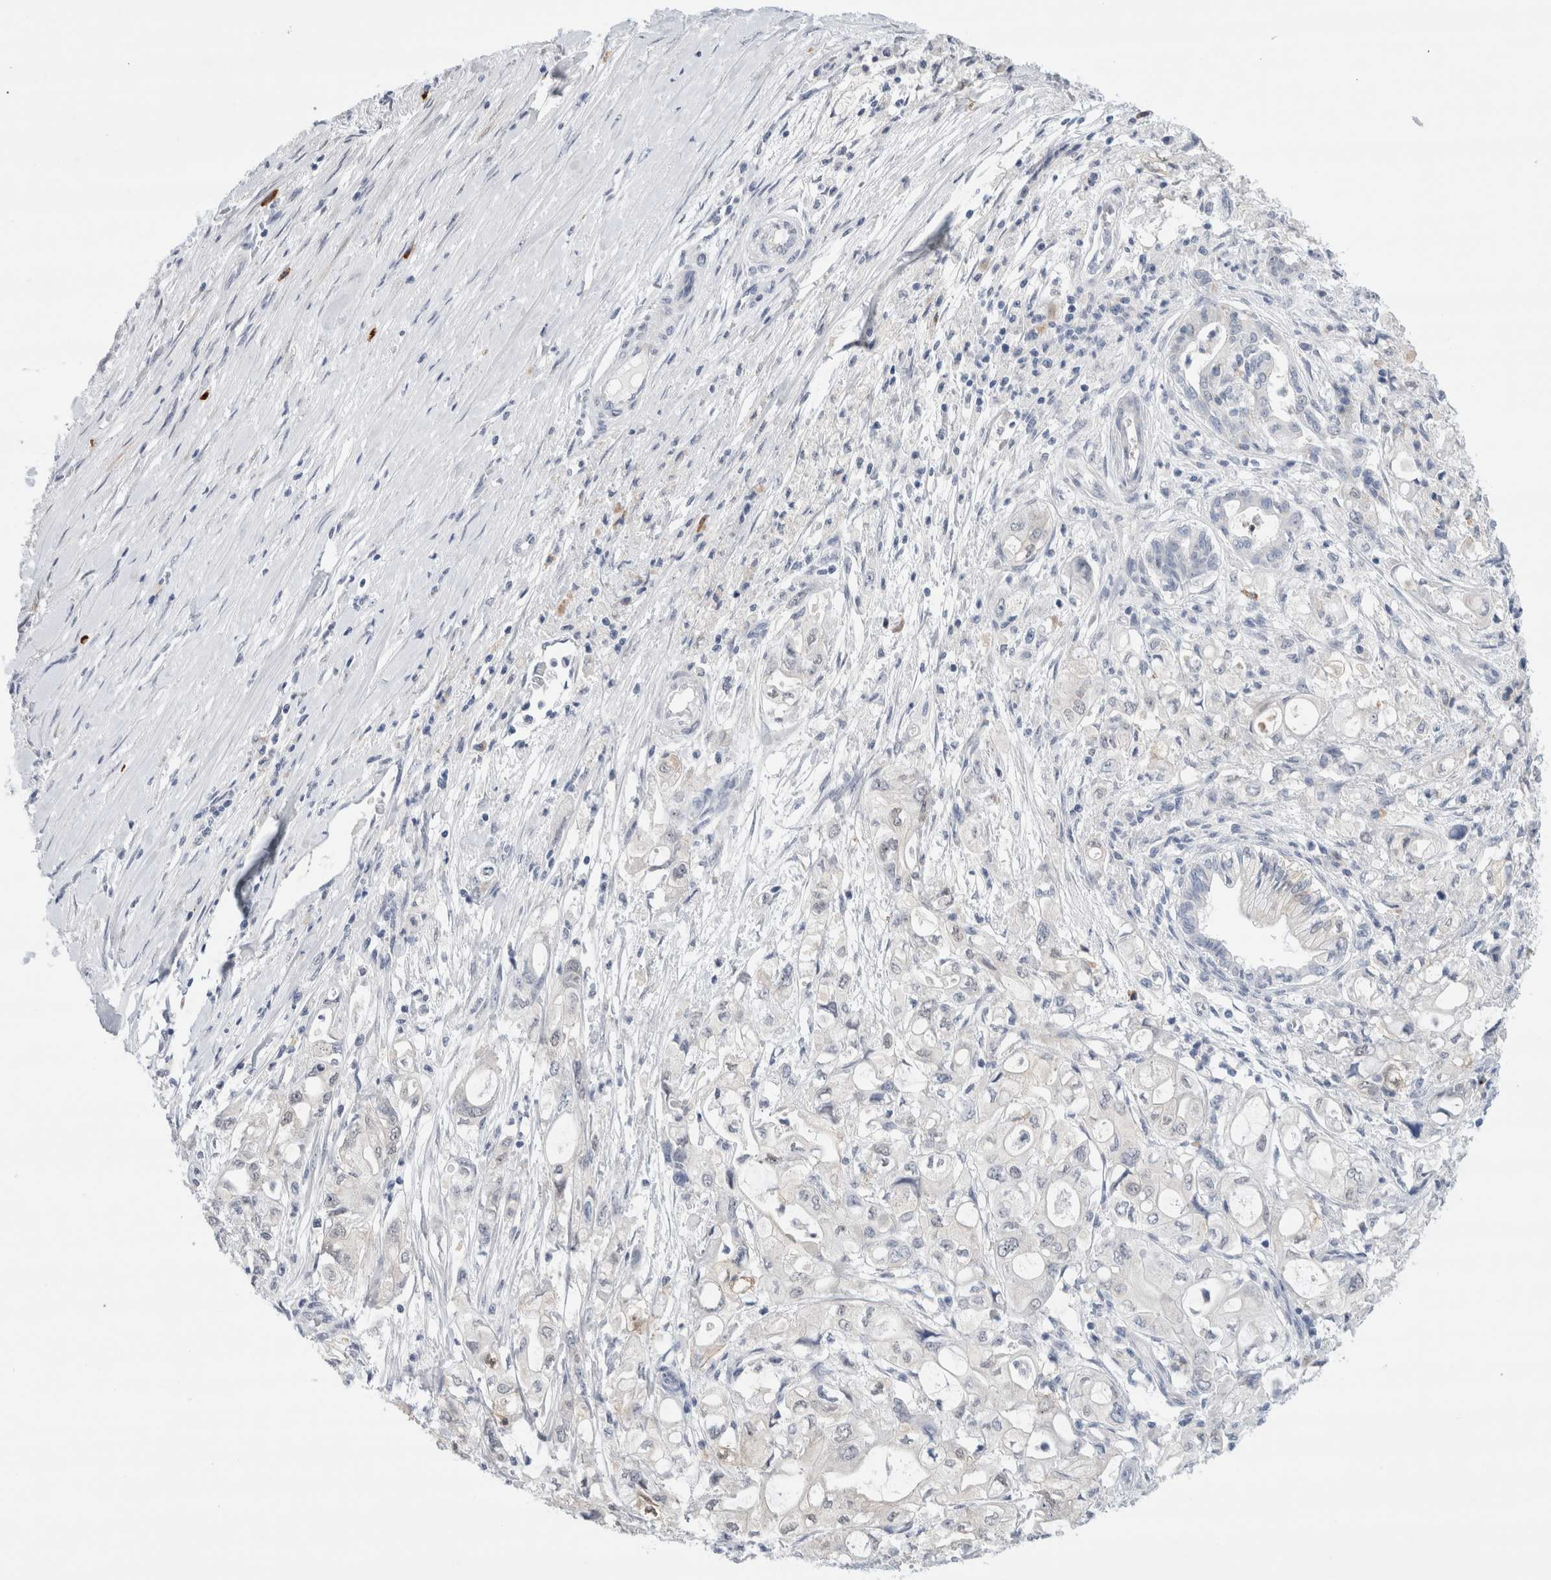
{"staining": {"intensity": "weak", "quantity": "<25%", "location": "cytoplasmic/membranous"}, "tissue": "pancreatic cancer", "cell_type": "Tumor cells", "image_type": "cancer", "snomed": [{"axis": "morphology", "description": "Adenocarcinoma, NOS"}, {"axis": "topography", "description": "Pancreas"}], "caption": "Immunohistochemistry photomicrograph of human pancreatic adenocarcinoma stained for a protein (brown), which exhibits no positivity in tumor cells.", "gene": "SLC22A12", "patient": {"sex": "male", "age": 79}}